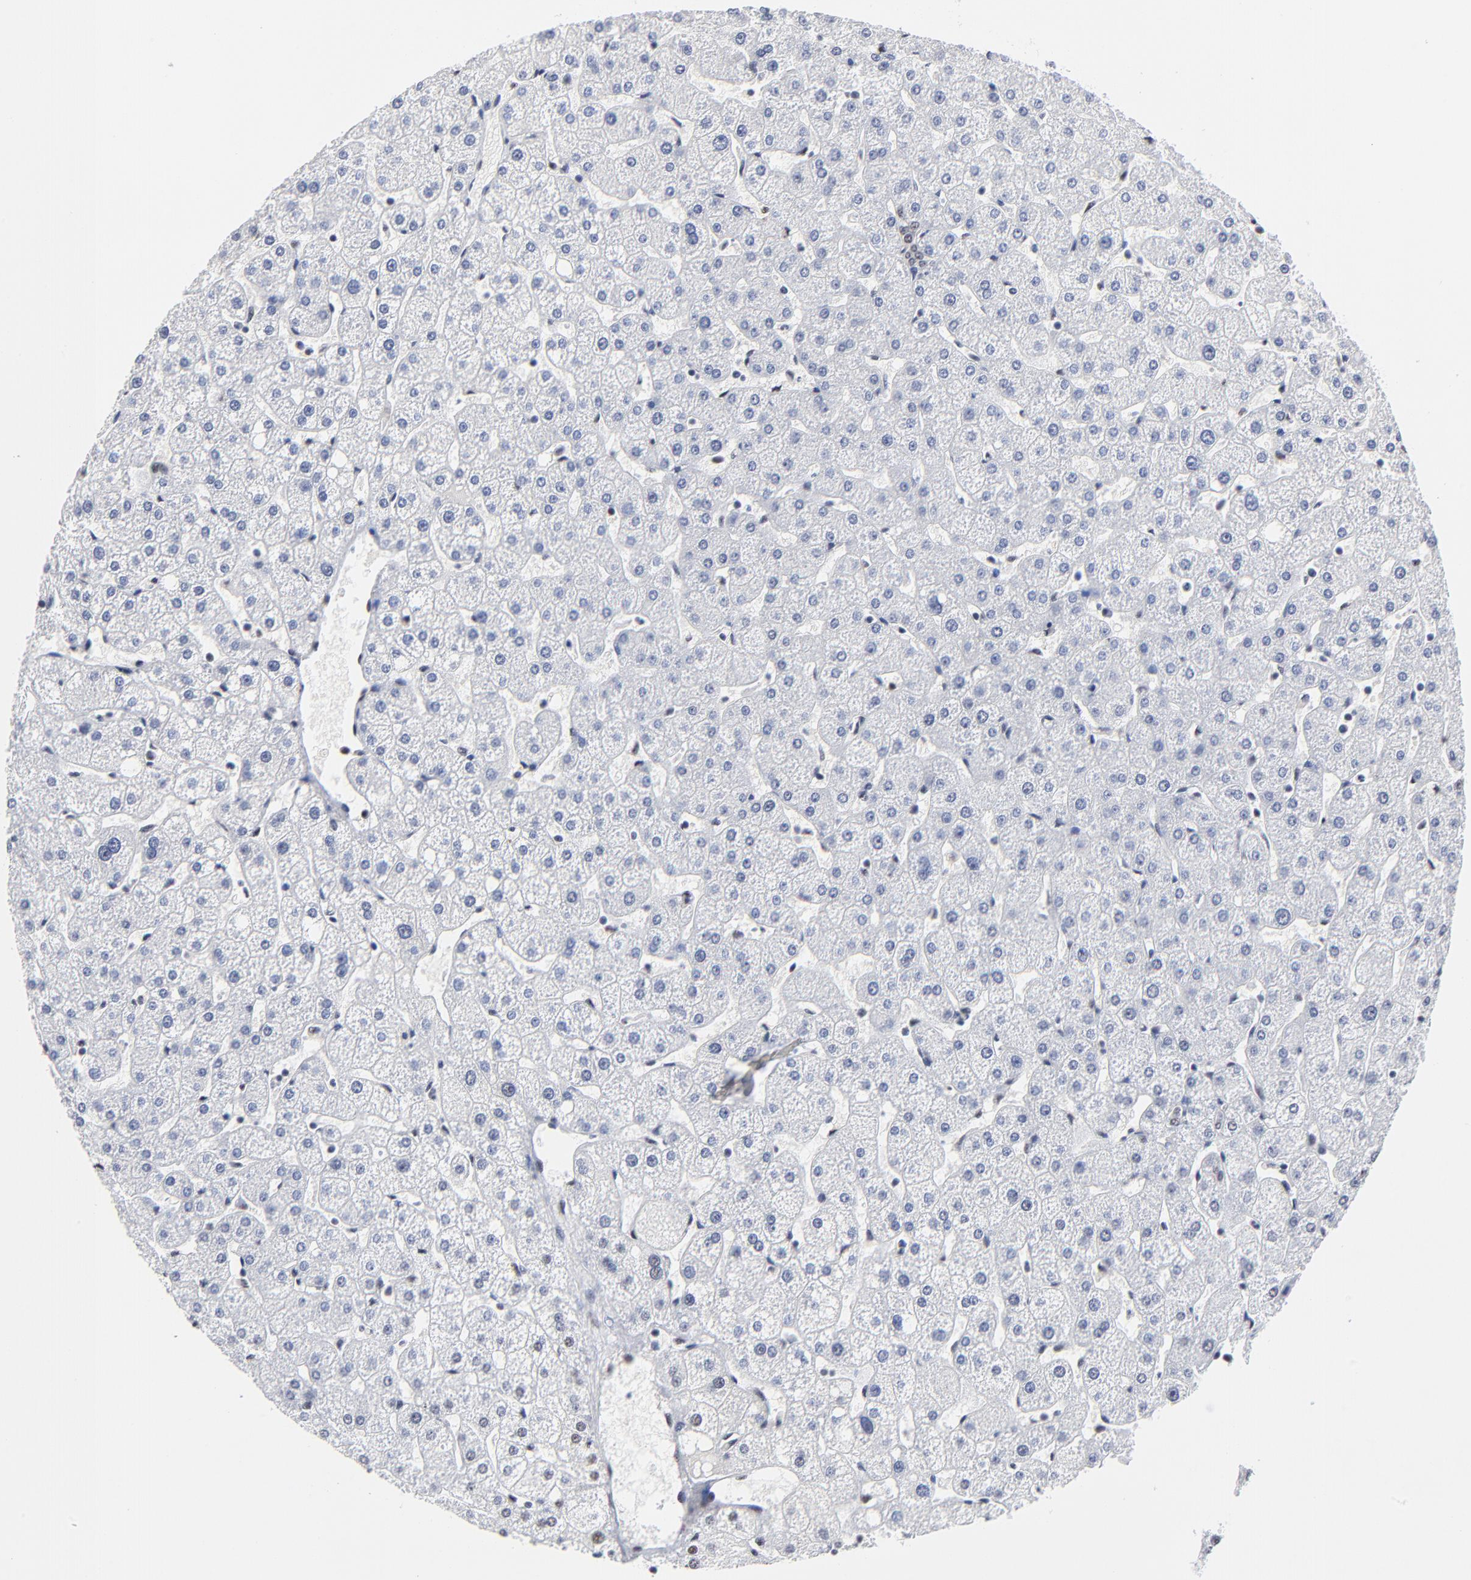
{"staining": {"intensity": "negative", "quantity": "none", "location": "none"}, "tissue": "liver", "cell_type": "Cholangiocytes", "image_type": "normal", "snomed": [{"axis": "morphology", "description": "Normal tissue, NOS"}, {"axis": "topography", "description": "Liver"}], "caption": "IHC micrograph of normal human liver stained for a protein (brown), which exhibits no staining in cholangiocytes.", "gene": "MBD4", "patient": {"sex": "male", "age": 67}}